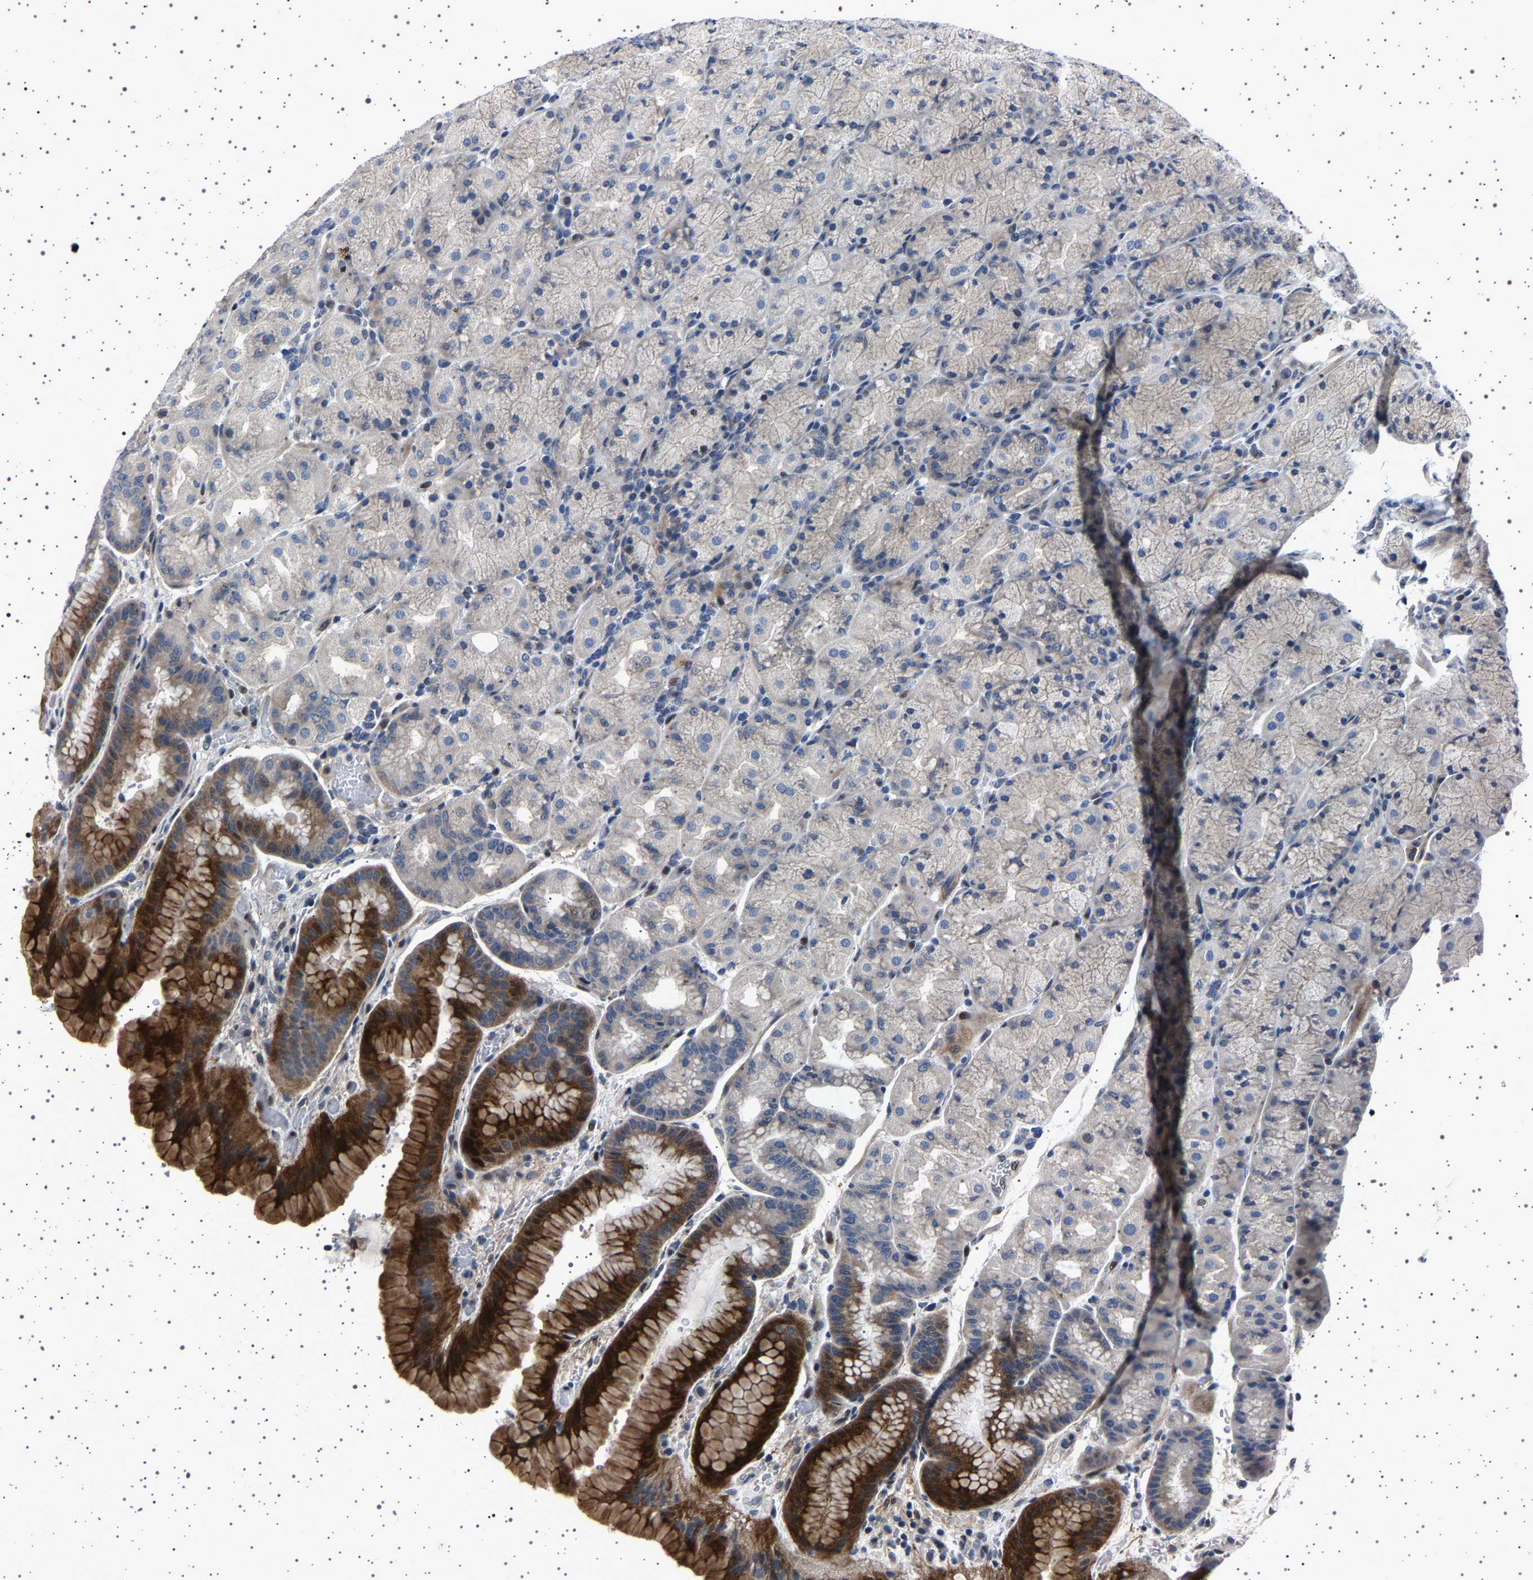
{"staining": {"intensity": "strong", "quantity": "<25%", "location": "cytoplasmic/membranous"}, "tissue": "stomach", "cell_type": "Glandular cells", "image_type": "normal", "snomed": [{"axis": "morphology", "description": "Normal tissue, NOS"}, {"axis": "morphology", "description": "Carcinoid, malignant, NOS"}, {"axis": "topography", "description": "Stomach, upper"}], "caption": "Stomach stained for a protein (brown) reveals strong cytoplasmic/membranous positive staining in about <25% of glandular cells.", "gene": "PAK5", "patient": {"sex": "male", "age": 39}}